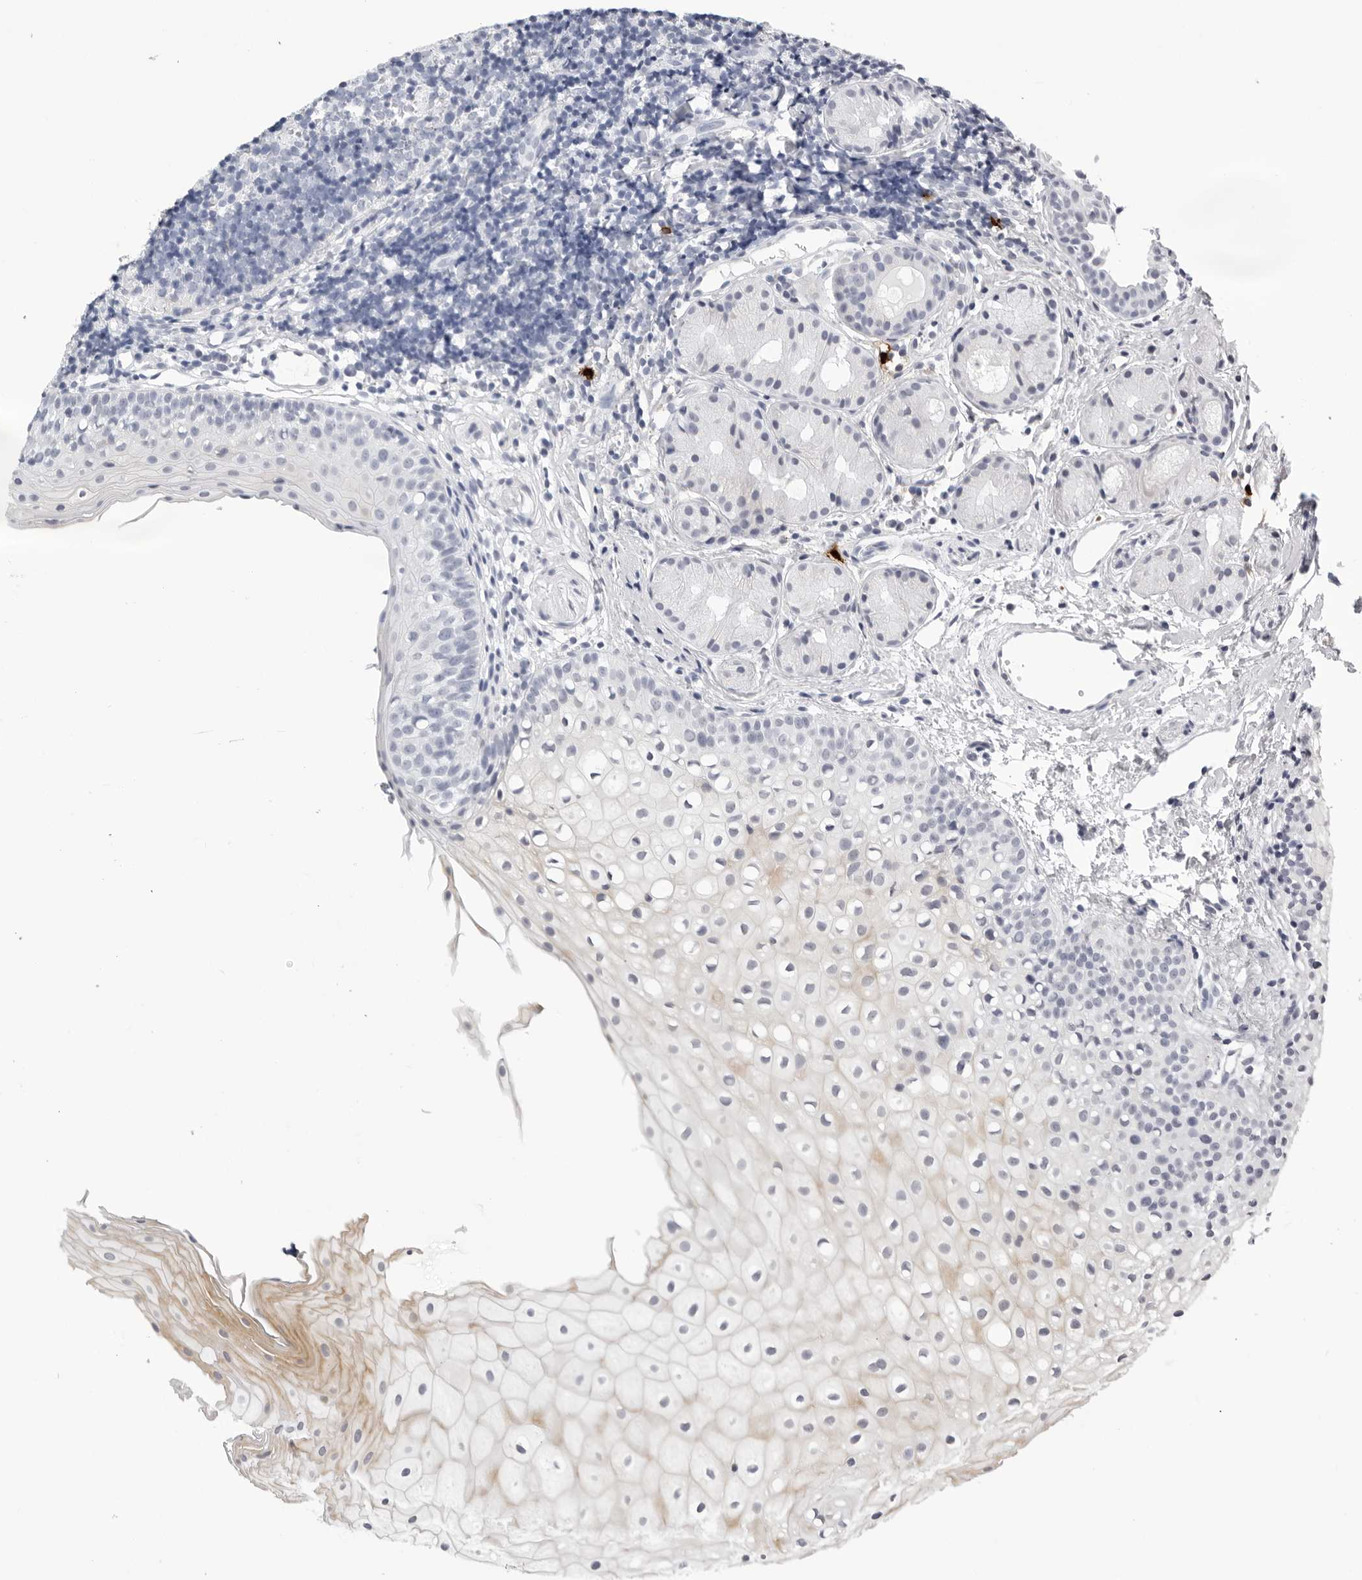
{"staining": {"intensity": "negative", "quantity": "none", "location": "none"}, "tissue": "oral mucosa", "cell_type": "Squamous epithelial cells", "image_type": "normal", "snomed": [{"axis": "morphology", "description": "Normal tissue, NOS"}, {"axis": "topography", "description": "Oral tissue"}], "caption": "Protein analysis of benign oral mucosa shows no significant staining in squamous epithelial cells.", "gene": "ZNF502", "patient": {"sex": "male", "age": 28}}